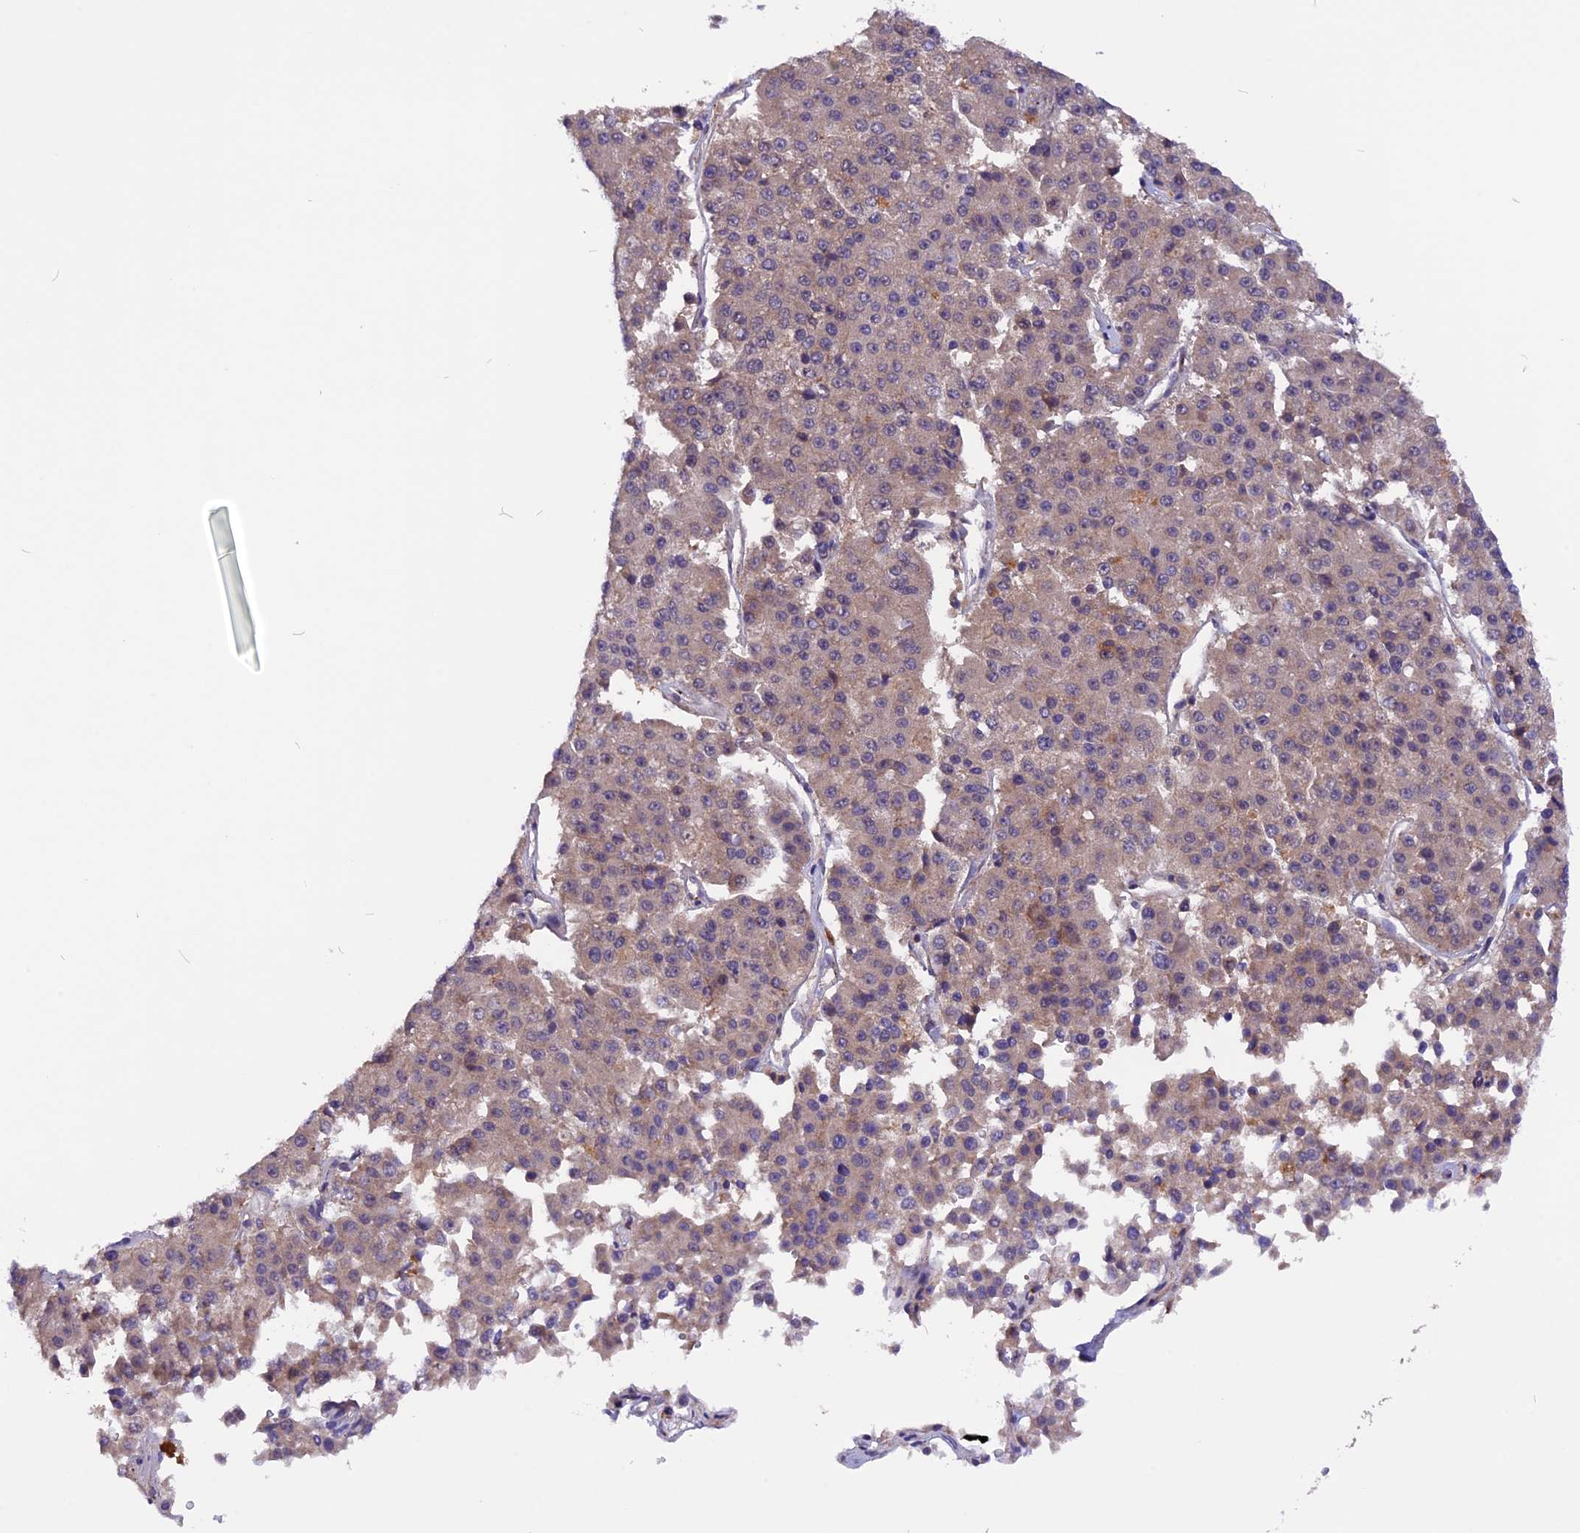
{"staining": {"intensity": "weak", "quantity": "25%-75%", "location": "cytoplasmic/membranous"}, "tissue": "pancreatic cancer", "cell_type": "Tumor cells", "image_type": "cancer", "snomed": [{"axis": "morphology", "description": "Adenocarcinoma, NOS"}, {"axis": "topography", "description": "Pancreas"}], "caption": "Protein analysis of adenocarcinoma (pancreatic) tissue reveals weak cytoplasmic/membranous positivity in about 25%-75% of tumor cells.", "gene": "MARK4", "patient": {"sex": "male", "age": 50}}